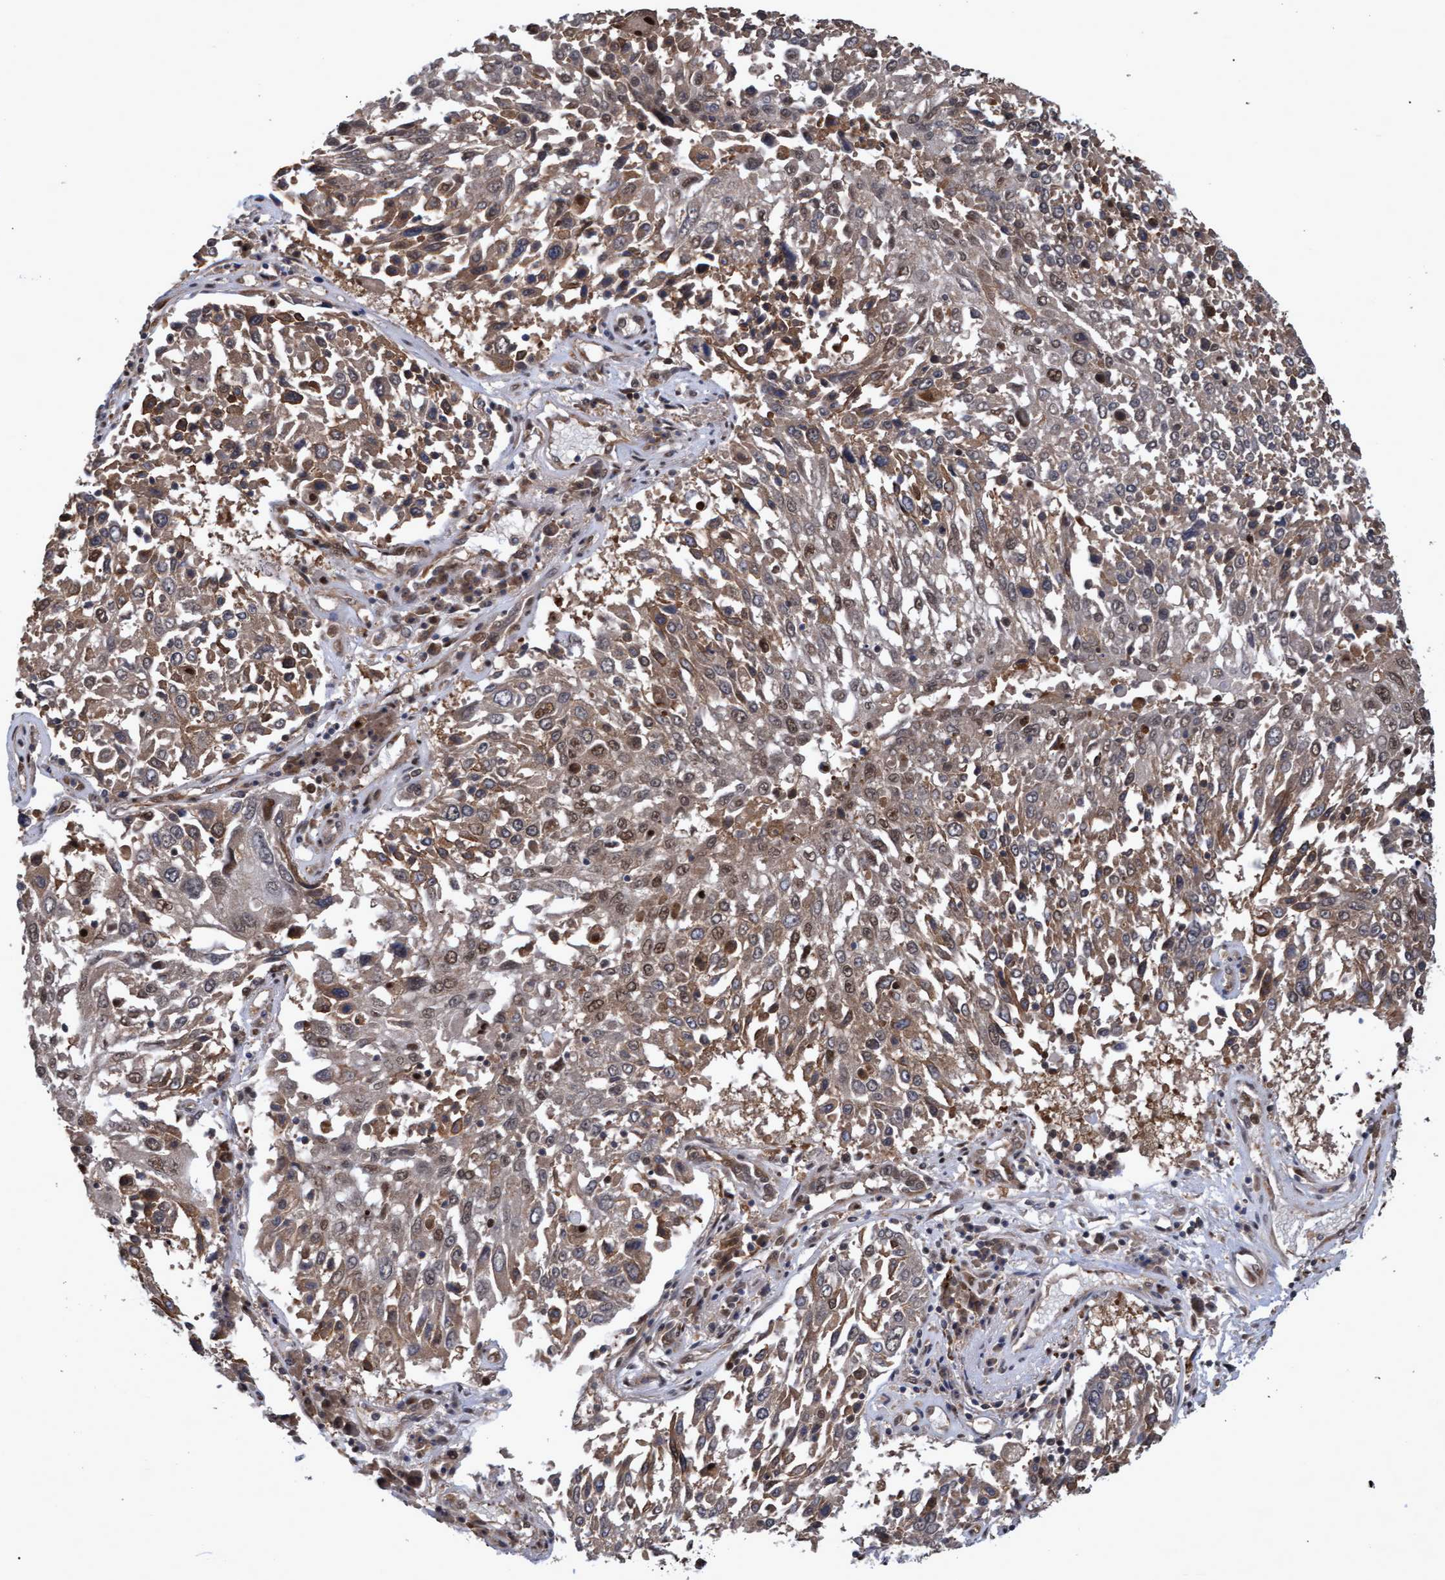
{"staining": {"intensity": "weak", "quantity": ">75%", "location": "cytoplasmic/membranous,nuclear"}, "tissue": "lung cancer", "cell_type": "Tumor cells", "image_type": "cancer", "snomed": [{"axis": "morphology", "description": "Squamous cell carcinoma, NOS"}, {"axis": "topography", "description": "Lung"}], "caption": "High-power microscopy captured an immunohistochemistry (IHC) micrograph of lung squamous cell carcinoma, revealing weak cytoplasmic/membranous and nuclear staining in about >75% of tumor cells.", "gene": "PSMB6", "patient": {"sex": "male", "age": 65}}